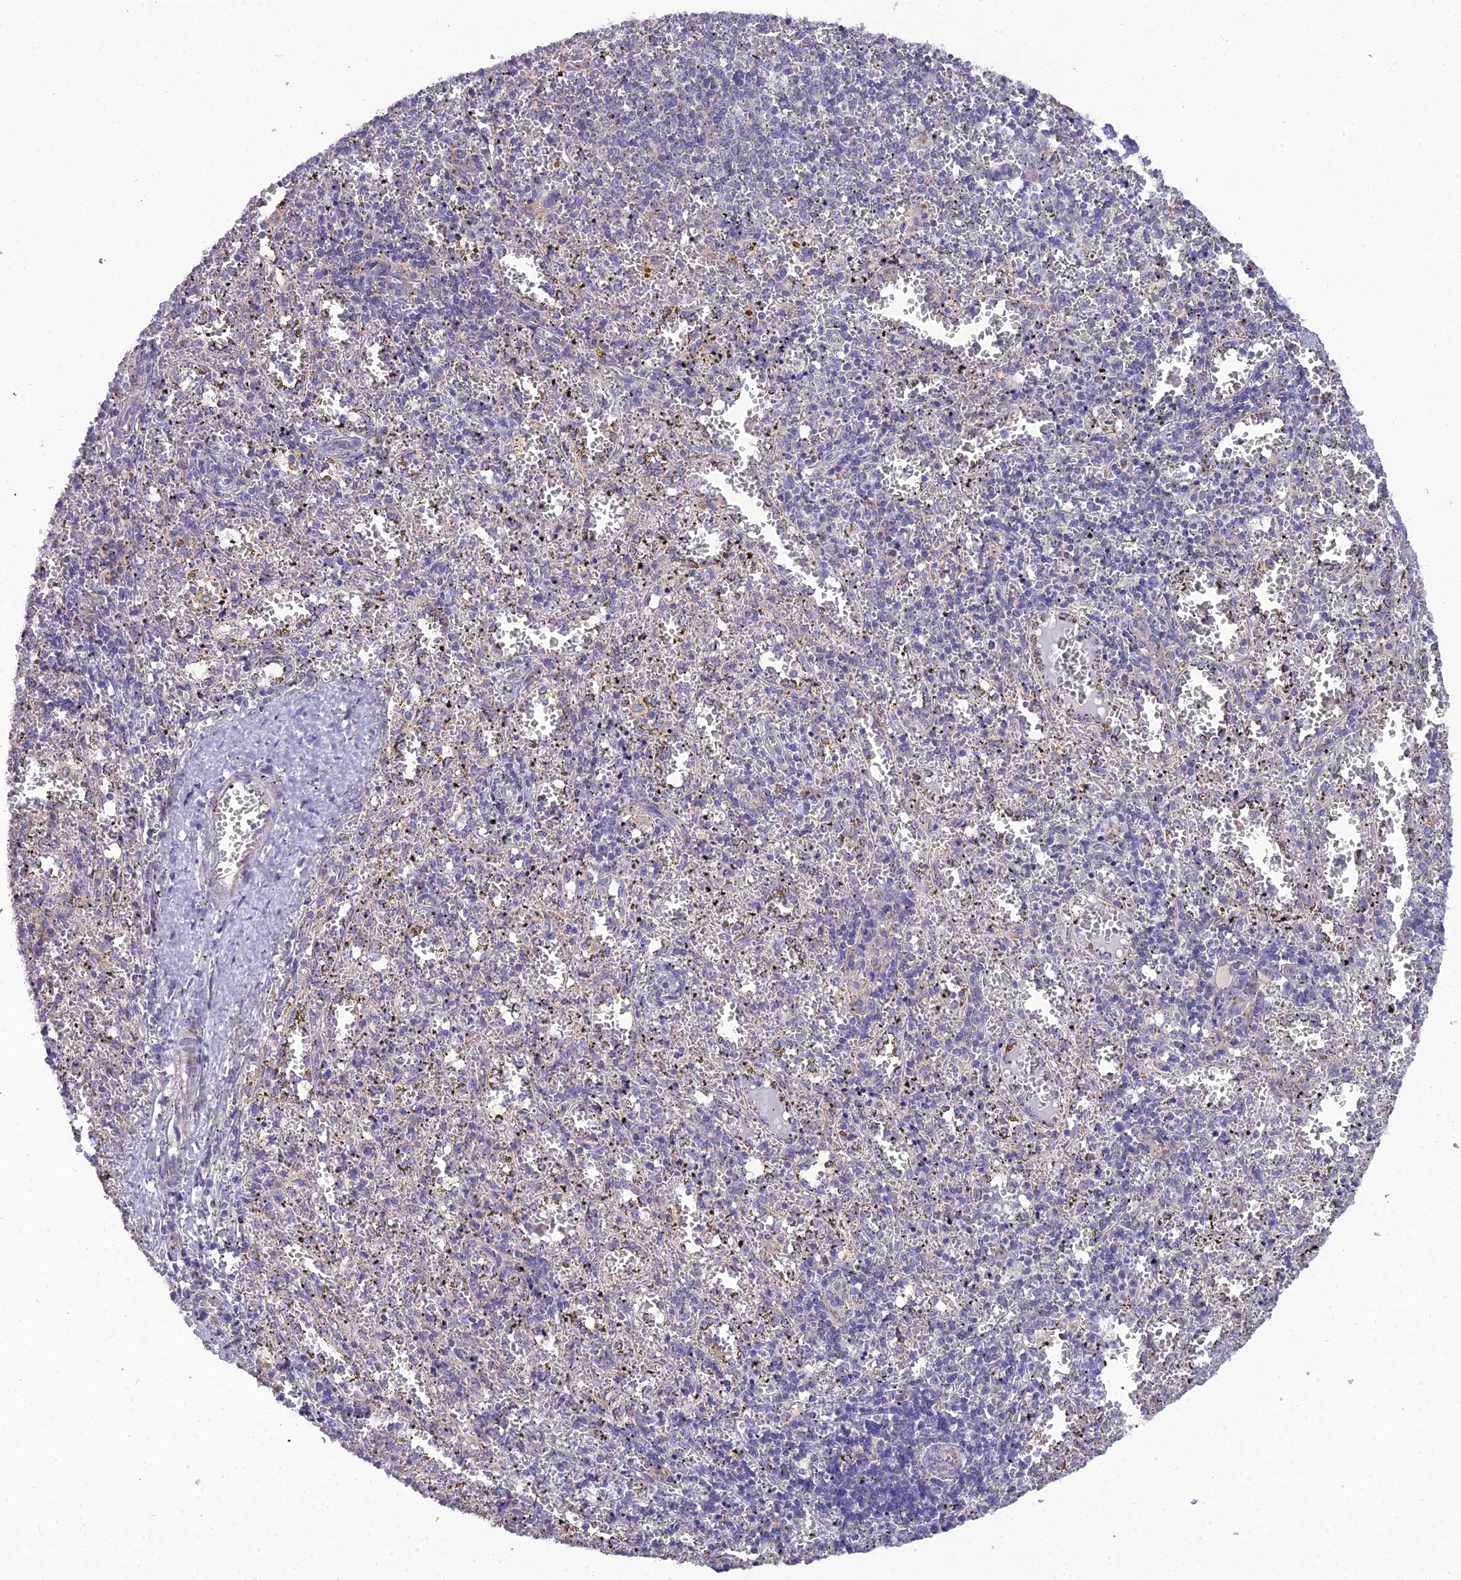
{"staining": {"intensity": "negative", "quantity": "none", "location": "none"}, "tissue": "spleen", "cell_type": "Cells in red pulp", "image_type": "normal", "snomed": [{"axis": "morphology", "description": "Normal tissue, NOS"}, {"axis": "topography", "description": "Spleen"}], "caption": "An immunohistochemistry photomicrograph of benign spleen is shown. There is no staining in cells in red pulp of spleen. The staining is performed using DAB (3,3'-diaminobenzidine) brown chromogen with nuclei counter-stained in using hematoxylin.", "gene": "GOLPH3", "patient": {"sex": "male", "age": 11}}